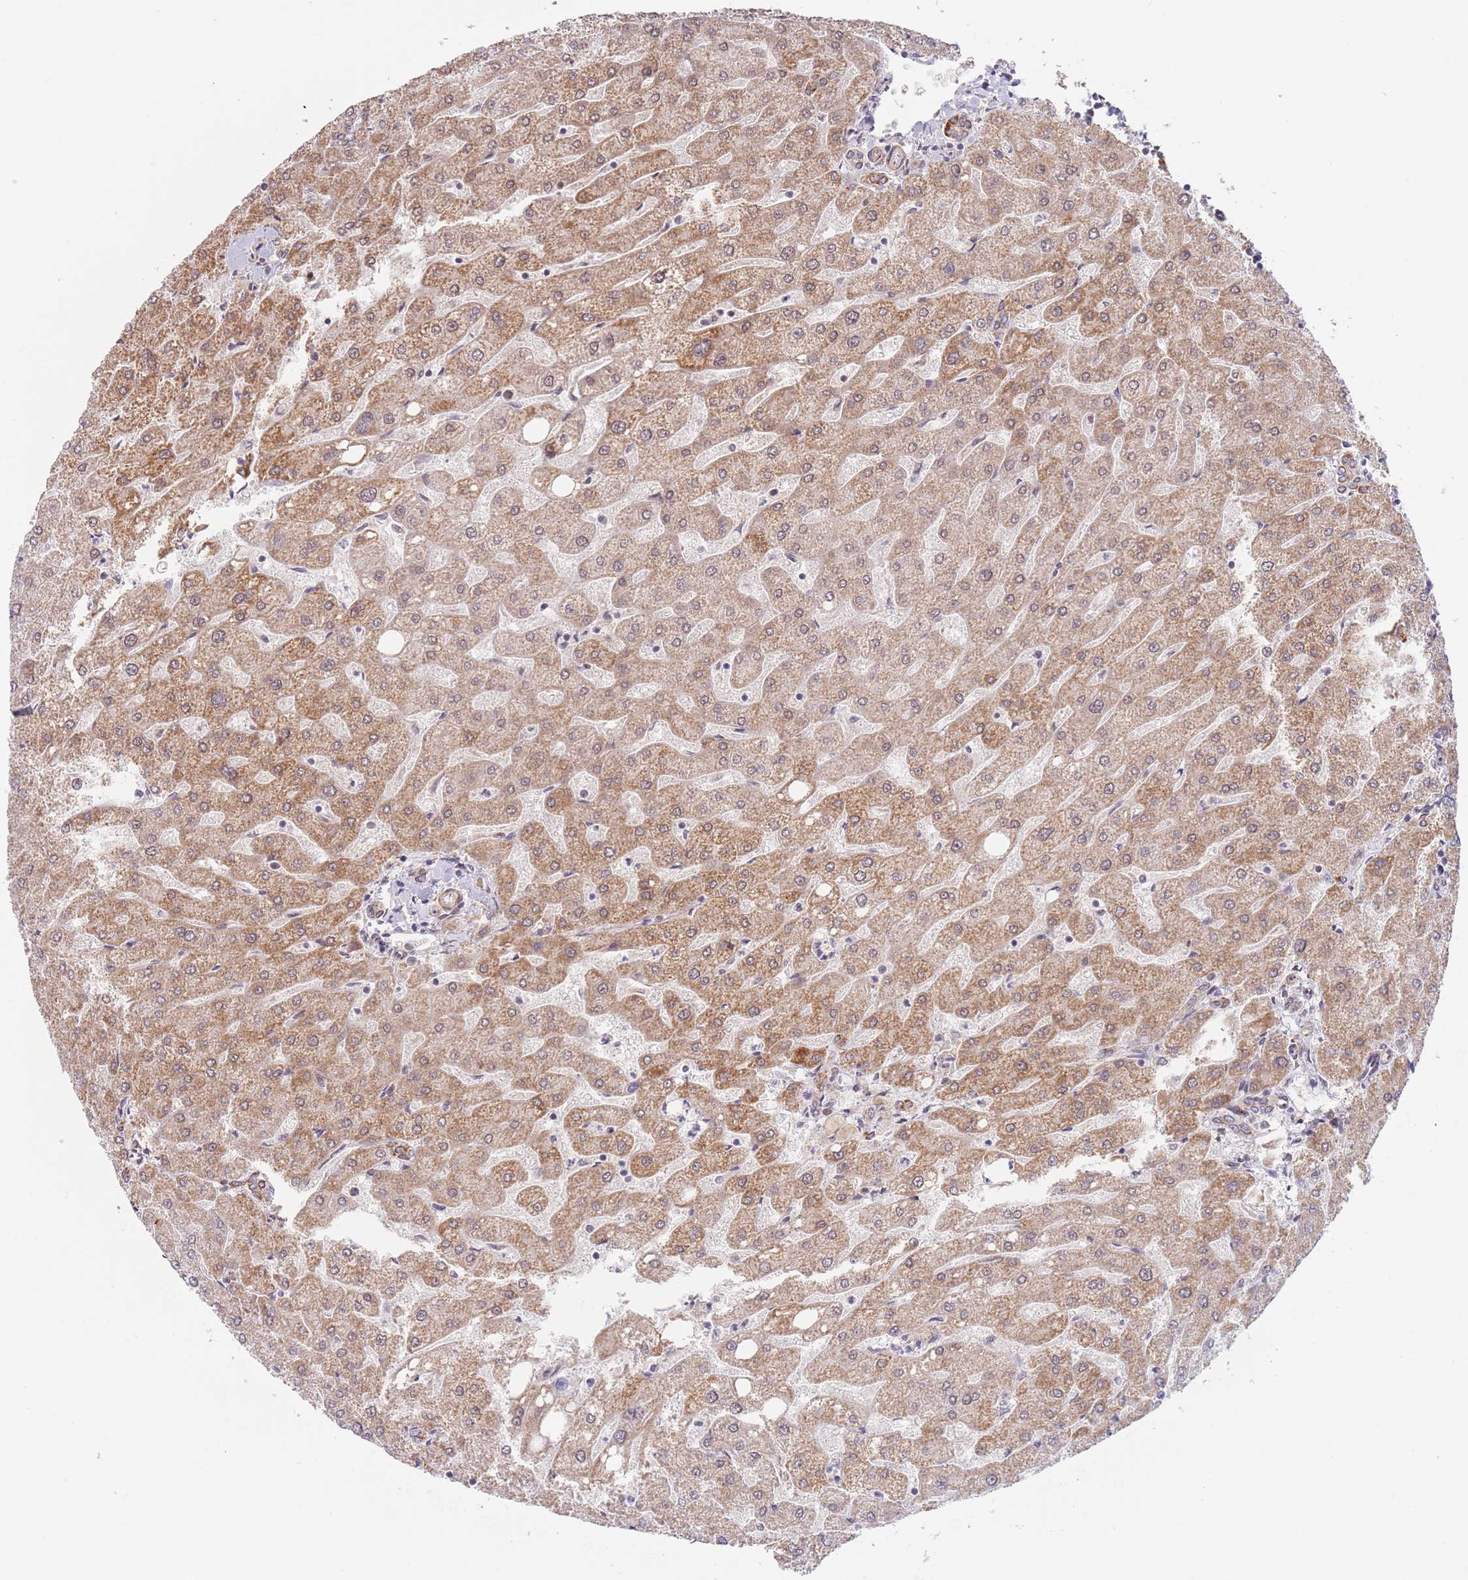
{"staining": {"intensity": "moderate", "quantity": ">75%", "location": "cytoplasmic/membranous,nuclear"}, "tissue": "liver", "cell_type": "Cholangiocytes", "image_type": "normal", "snomed": [{"axis": "morphology", "description": "Normal tissue, NOS"}, {"axis": "topography", "description": "Liver"}], "caption": "Protein expression analysis of benign liver exhibits moderate cytoplasmic/membranous,nuclear positivity in about >75% of cholangiocytes.", "gene": "UQCC3", "patient": {"sex": "male", "age": 67}}